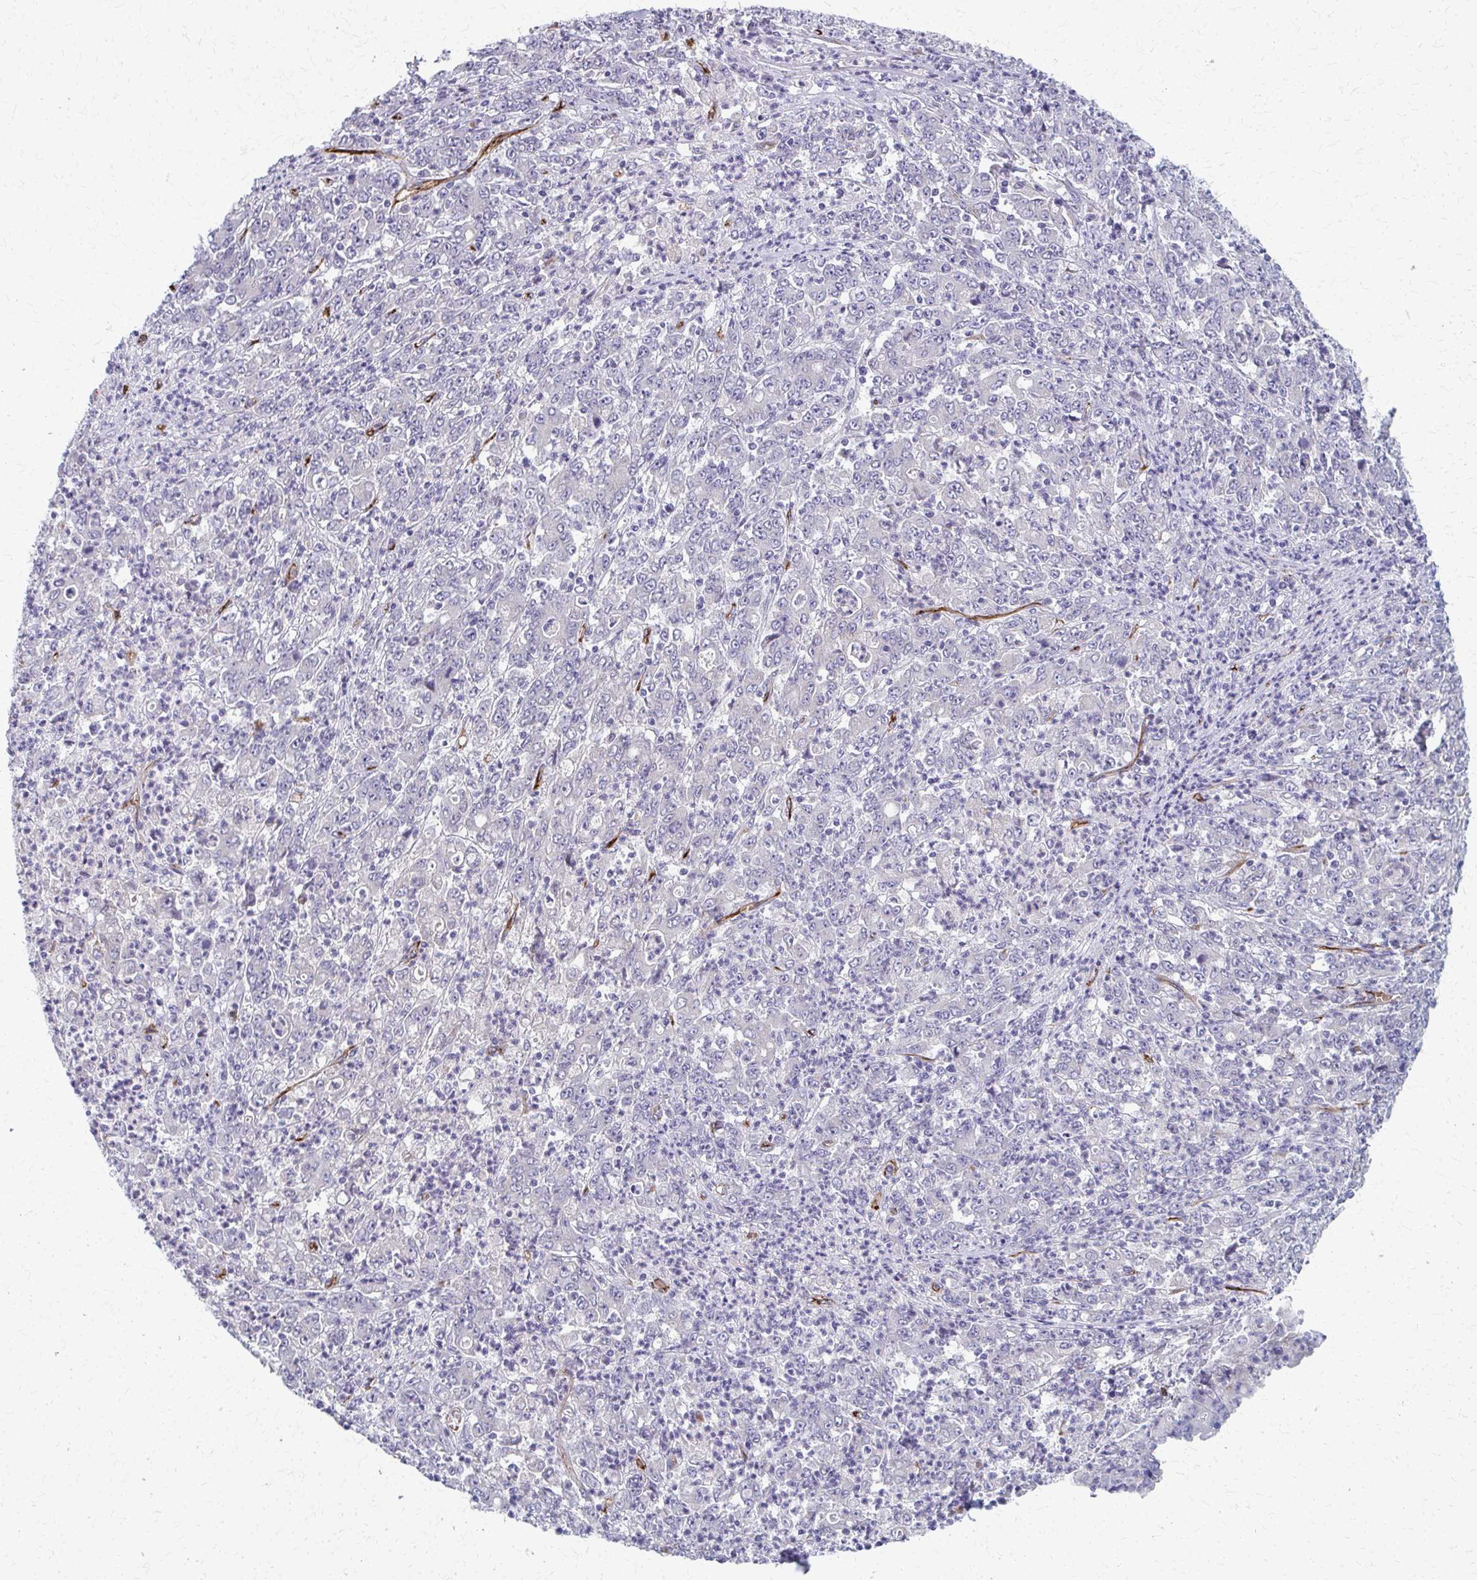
{"staining": {"intensity": "negative", "quantity": "none", "location": "none"}, "tissue": "stomach cancer", "cell_type": "Tumor cells", "image_type": "cancer", "snomed": [{"axis": "morphology", "description": "Adenocarcinoma, NOS"}, {"axis": "topography", "description": "Stomach, lower"}], "caption": "Histopathology image shows no significant protein staining in tumor cells of stomach cancer (adenocarcinoma).", "gene": "ADIPOQ", "patient": {"sex": "female", "age": 71}}